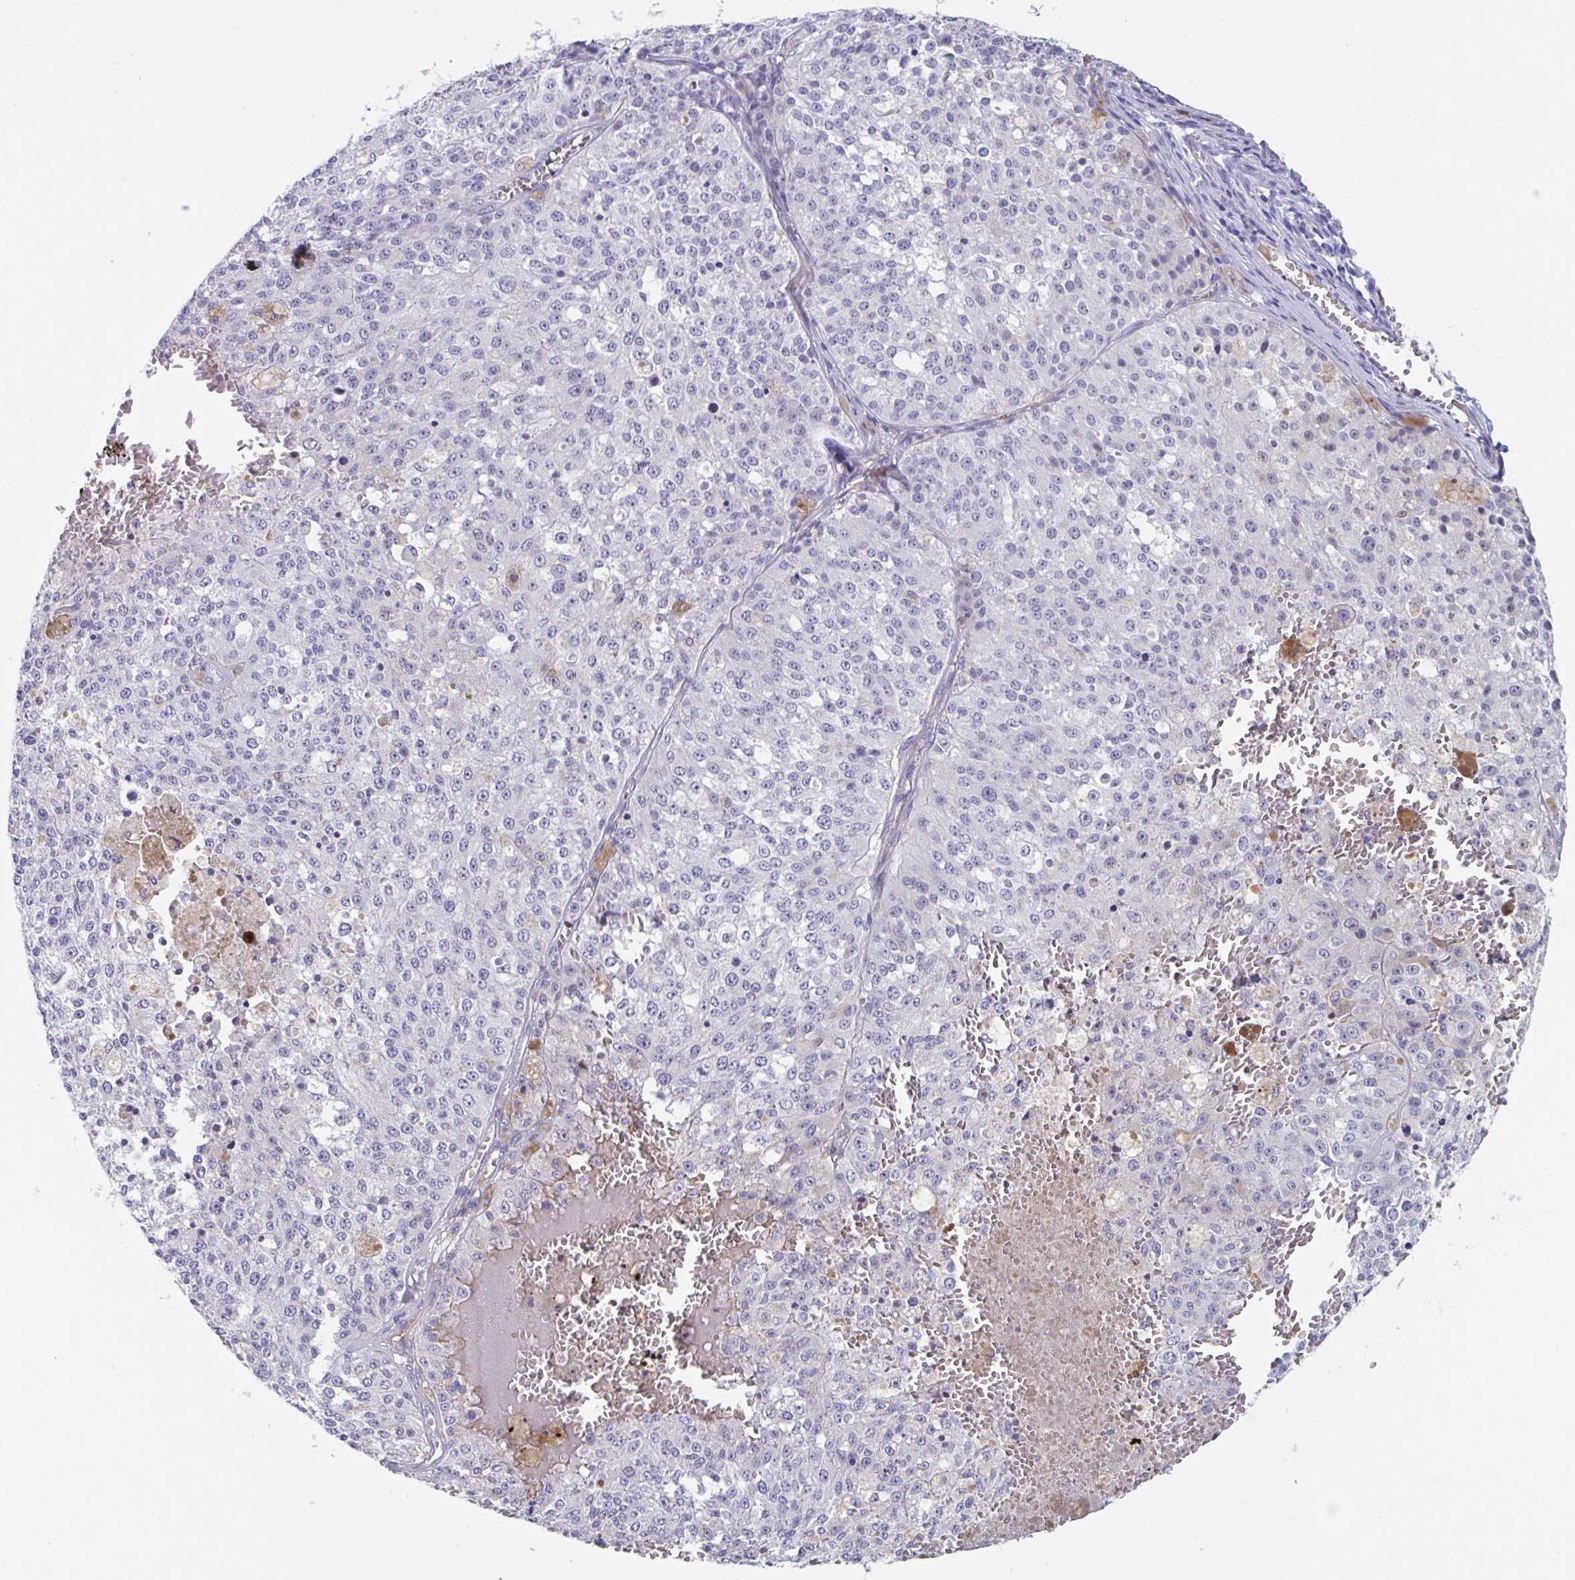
{"staining": {"intensity": "negative", "quantity": "none", "location": "none"}, "tissue": "melanoma", "cell_type": "Tumor cells", "image_type": "cancer", "snomed": [{"axis": "morphology", "description": "Malignant melanoma, Metastatic site"}, {"axis": "topography", "description": "Lymph node"}], "caption": "Immunohistochemistry (IHC) of human malignant melanoma (metastatic site) demonstrates no staining in tumor cells. The staining was performed using DAB to visualize the protein expression in brown, while the nuclei were stained in blue with hematoxylin (Magnification: 20x).", "gene": "ZNHIT2", "patient": {"sex": "female", "age": 64}}